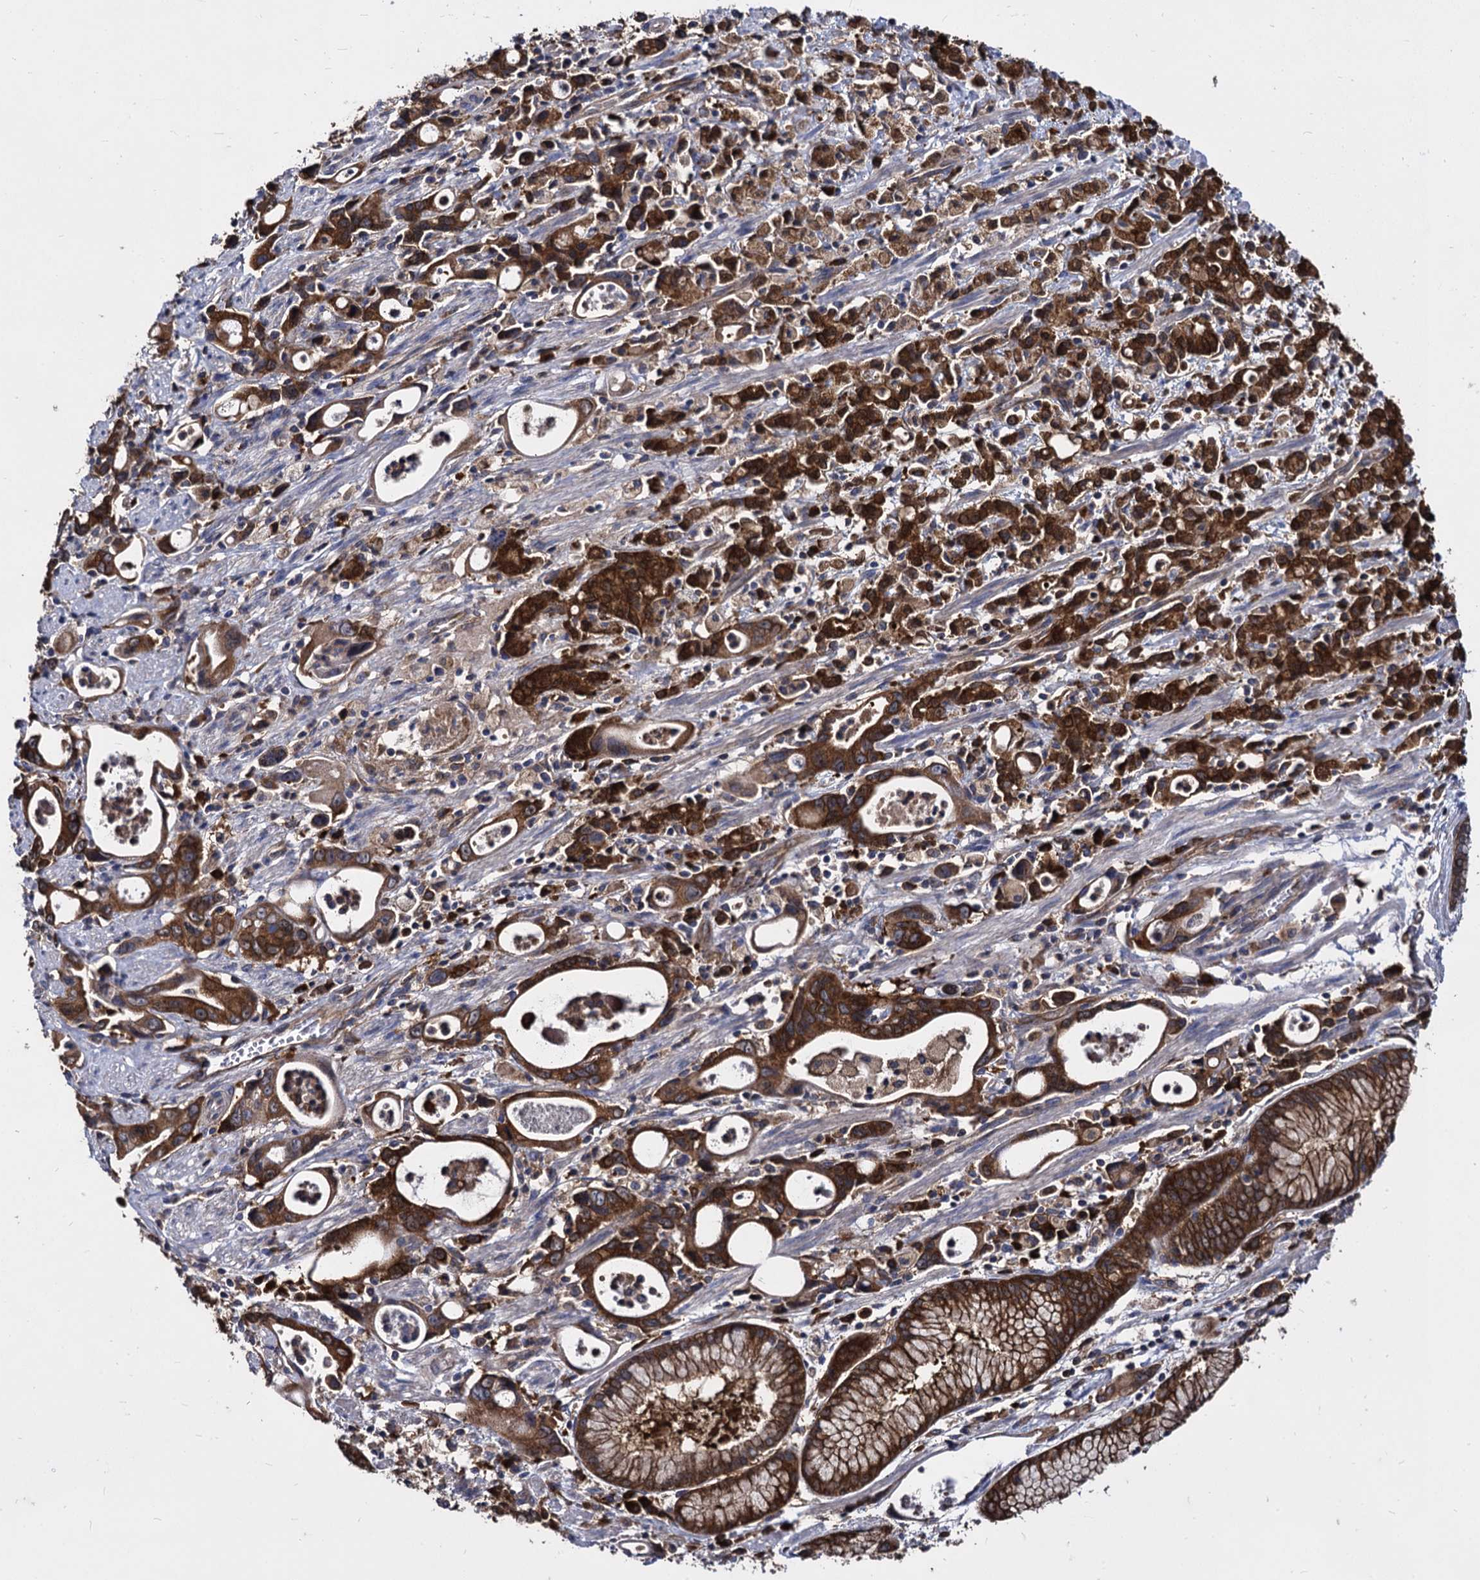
{"staining": {"intensity": "strong", "quantity": ">75%", "location": "cytoplasmic/membranous"}, "tissue": "stomach cancer", "cell_type": "Tumor cells", "image_type": "cancer", "snomed": [{"axis": "morphology", "description": "Adenocarcinoma, NOS"}, {"axis": "topography", "description": "Stomach, lower"}], "caption": "Immunohistochemical staining of human stomach adenocarcinoma demonstrates high levels of strong cytoplasmic/membranous protein expression in approximately >75% of tumor cells.", "gene": "NME1", "patient": {"sex": "female", "age": 43}}